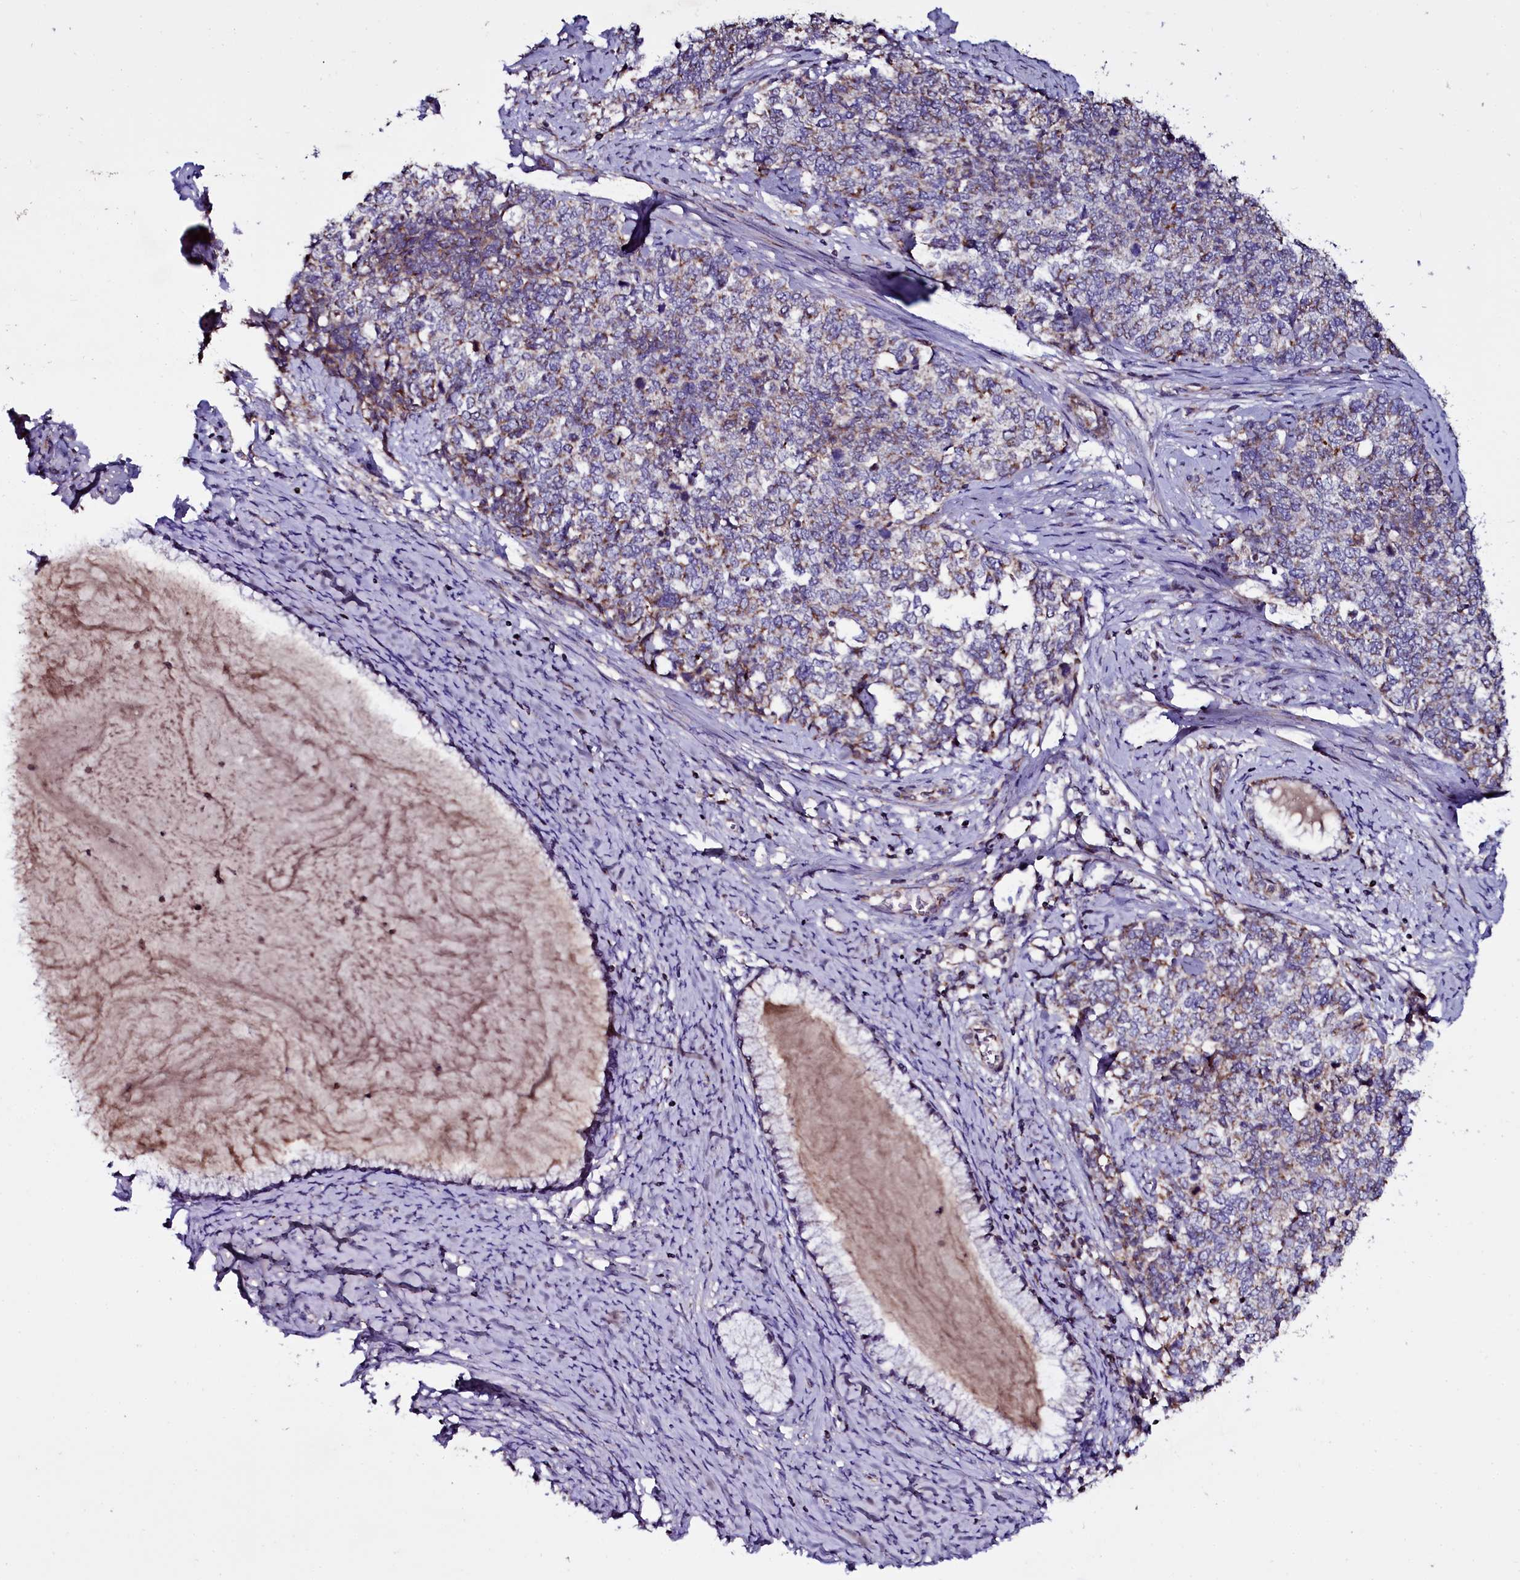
{"staining": {"intensity": "weak", "quantity": "<25%", "location": "cytoplasmic/membranous"}, "tissue": "cervical cancer", "cell_type": "Tumor cells", "image_type": "cancer", "snomed": [{"axis": "morphology", "description": "Squamous cell carcinoma, NOS"}, {"axis": "topography", "description": "Cervix"}], "caption": "Immunohistochemistry (IHC) of human cervical cancer (squamous cell carcinoma) demonstrates no staining in tumor cells.", "gene": "NAA80", "patient": {"sex": "female", "age": 63}}